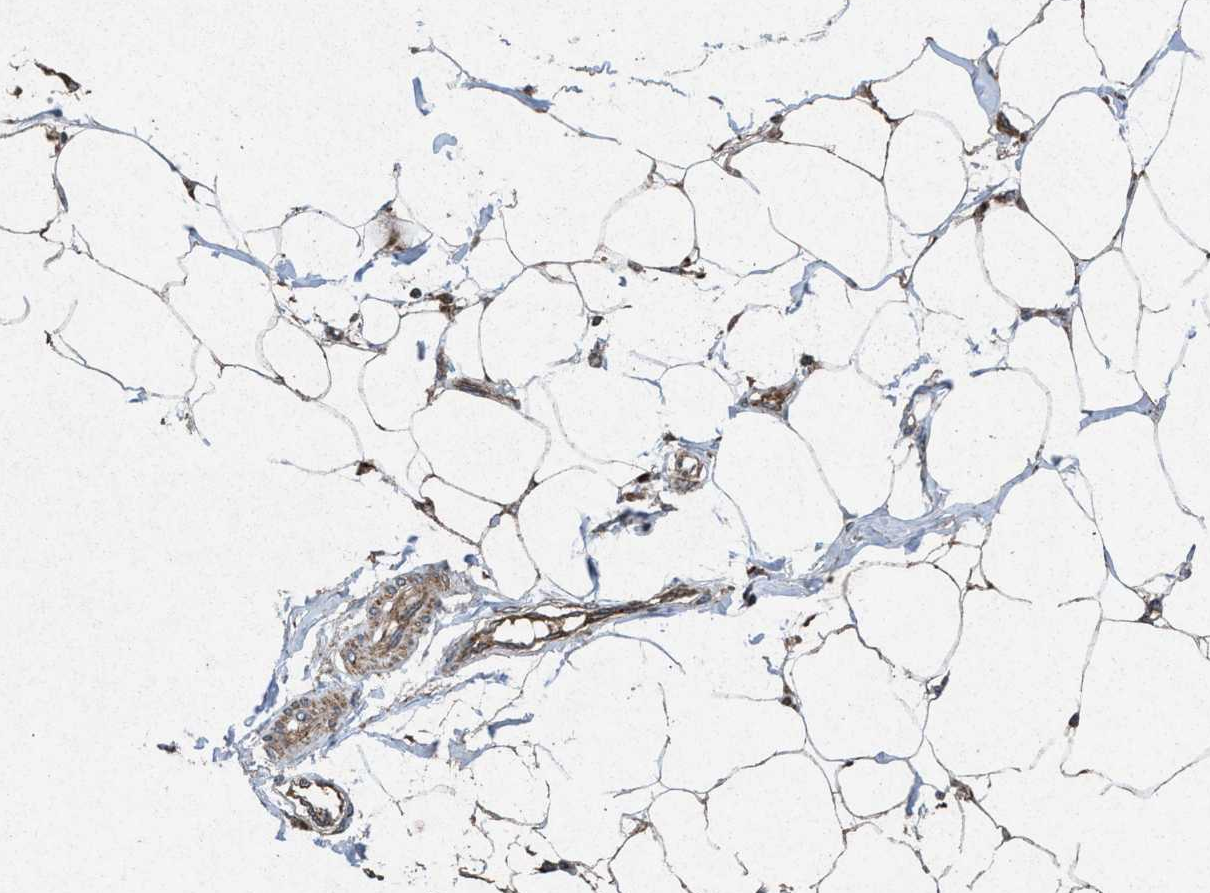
{"staining": {"intensity": "moderate", "quantity": ">75%", "location": "cytoplasmic/membranous"}, "tissue": "adipose tissue", "cell_type": "Adipocytes", "image_type": "normal", "snomed": [{"axis": "morphology", "description": "Normal tissue, NOS"}, {"axis": "morphology", "description": "Adenocarcinoma, NOS"}, {"axis": "topography", "description": "Colon"}, {"axis": "topography", "description": "Peripheral nerve tissue"}], "caption": "Immunohistochemistry (IHC) micrograph of unremarkable adipose tissue: human adipose tissue stained using IHC exhibits medium levels of moderate protein expression localized specifically in the cytoplasmic/membranous of adipocytes, appearing as a cytoplasmic/membranous brown color.", "gene": "MSI2", "patient": {"sex": "male", "age": 14}}